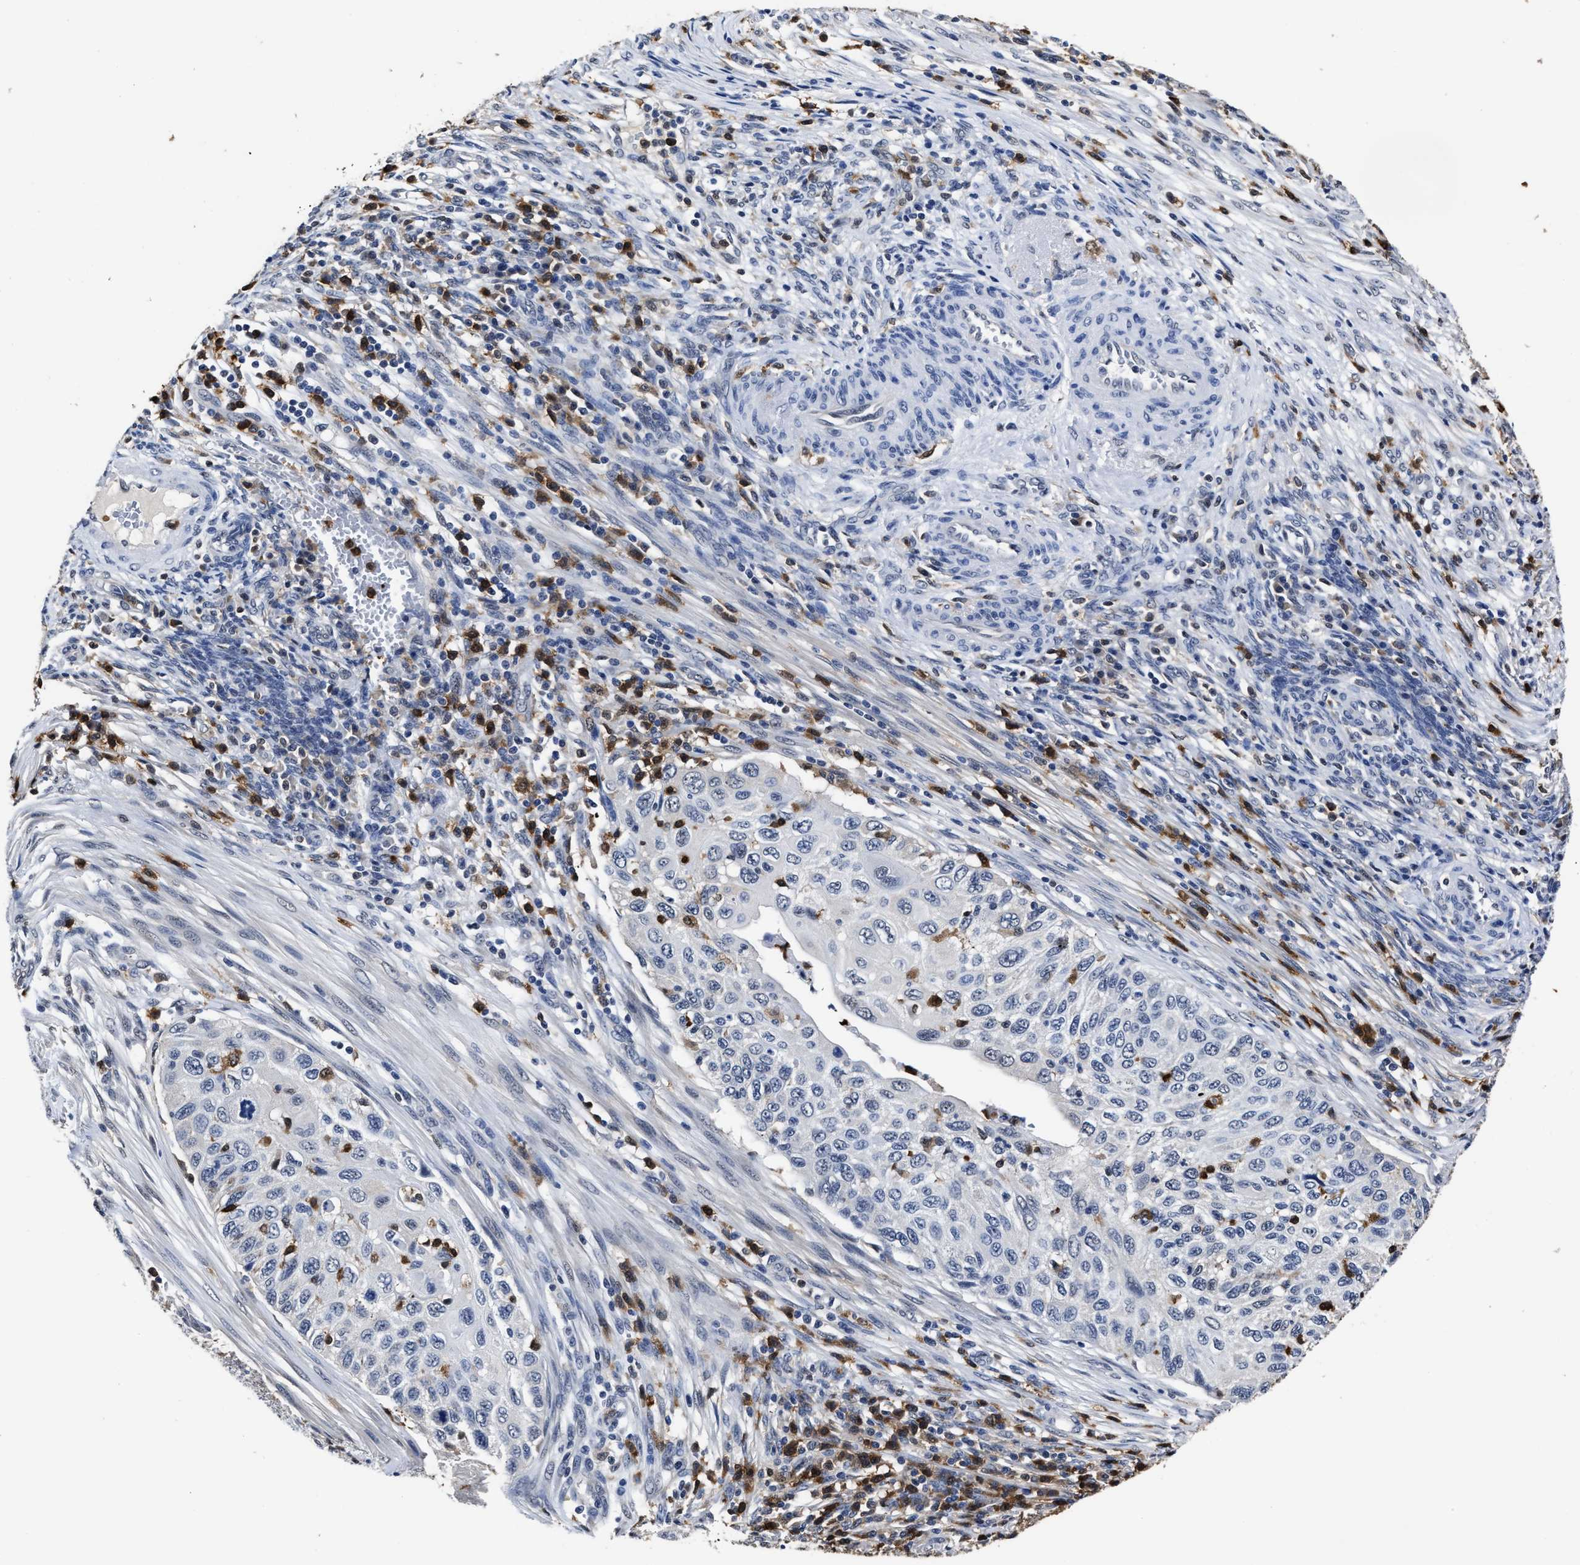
{"staining": {"intensity": "negative", "quantity": "none", "location": "none"}, "tissue": "cervical cancer", "cell_type": "Tumor cells", "image_type": "cancer", "snomed": [{"axis": "morphology", "description": "Squamous cell carcinoma, NOS"}, {"axis": "topography", "description": "Cervix"}], "caption": "Tumor cells show no significant protein positivity in squamous cell carcinoma (cervical). The staining was performed using DAB (3,3'-diaminobenzidine) to visualize the protein expression in brown, while the nuclei were stained in blue with hematoxylin (Magnification: 20x).", "gene": "PRPF4B", "patient": {"sex": "female", "age": 70}}